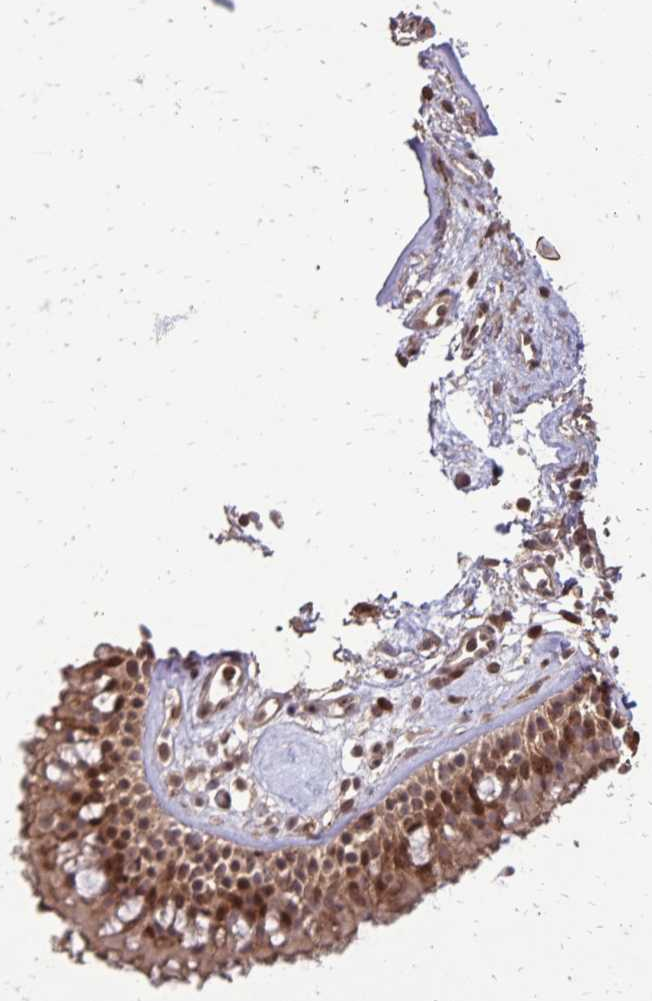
{"staining": {"intensity": "moderate", "quantity": ">75%", "location": "cytoplasmic/membranous,nuclear"}, "tissue": "nasopharynx", "cell_type": "Respiratory epithelial cells", "image_type": "normal", "snomed": [{"axis": "morphology", "description": "Normal tissue, NOS"}, {"axis": "topography", "description": "Nasopharynx"}], "caption": "DAB immunohistochemical staining of unremarkable human nasopharynx exhibits moderate cytoplasmic/membranous,nuclear protein expression in about >75% of respiratory epithelial cells.", "gene": "CHMP1B", "patient": {"sex": "female", "age": 70}}